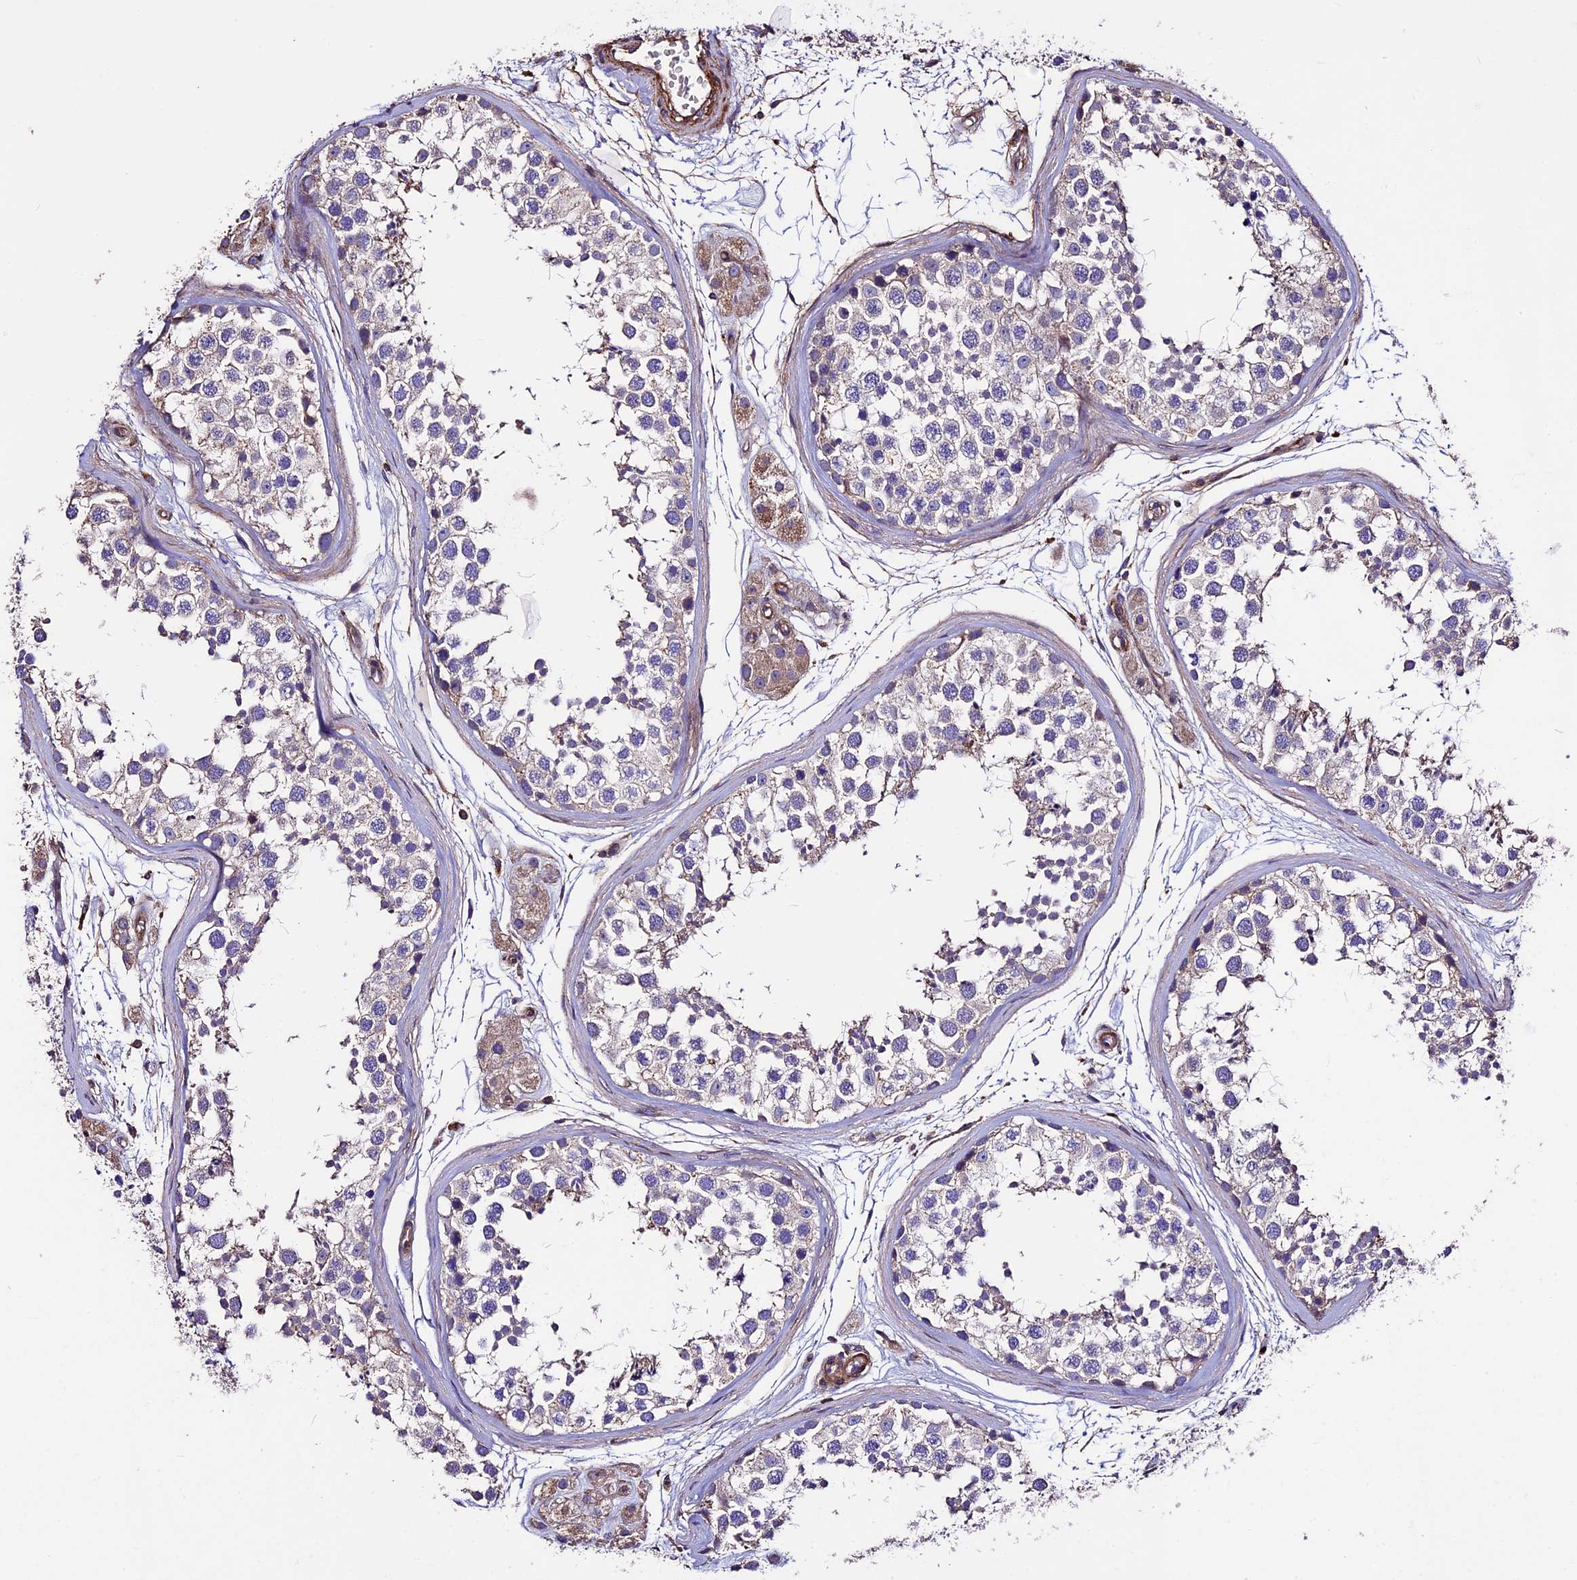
{"staining": {"intensity": "negative", "quantity": "none", "location": "none"}, "tissue": "testis", "cell_type": "Cells in seminiferous ducts", "image_type": "normal", "snomed": [{"axis": "morphology", "description": "Normal tissue, NOS"}, {"axis": "topography", "description": "Testis"}], "caption": "This image is of unremarkable testis stained with IHC to label a protein in brown with the nuclei are counter-stained blue. There is no positivity in cells in seminiferous ducts.", "gene": "EVA1B", "patient": {"sex": "male", "age": 56}}